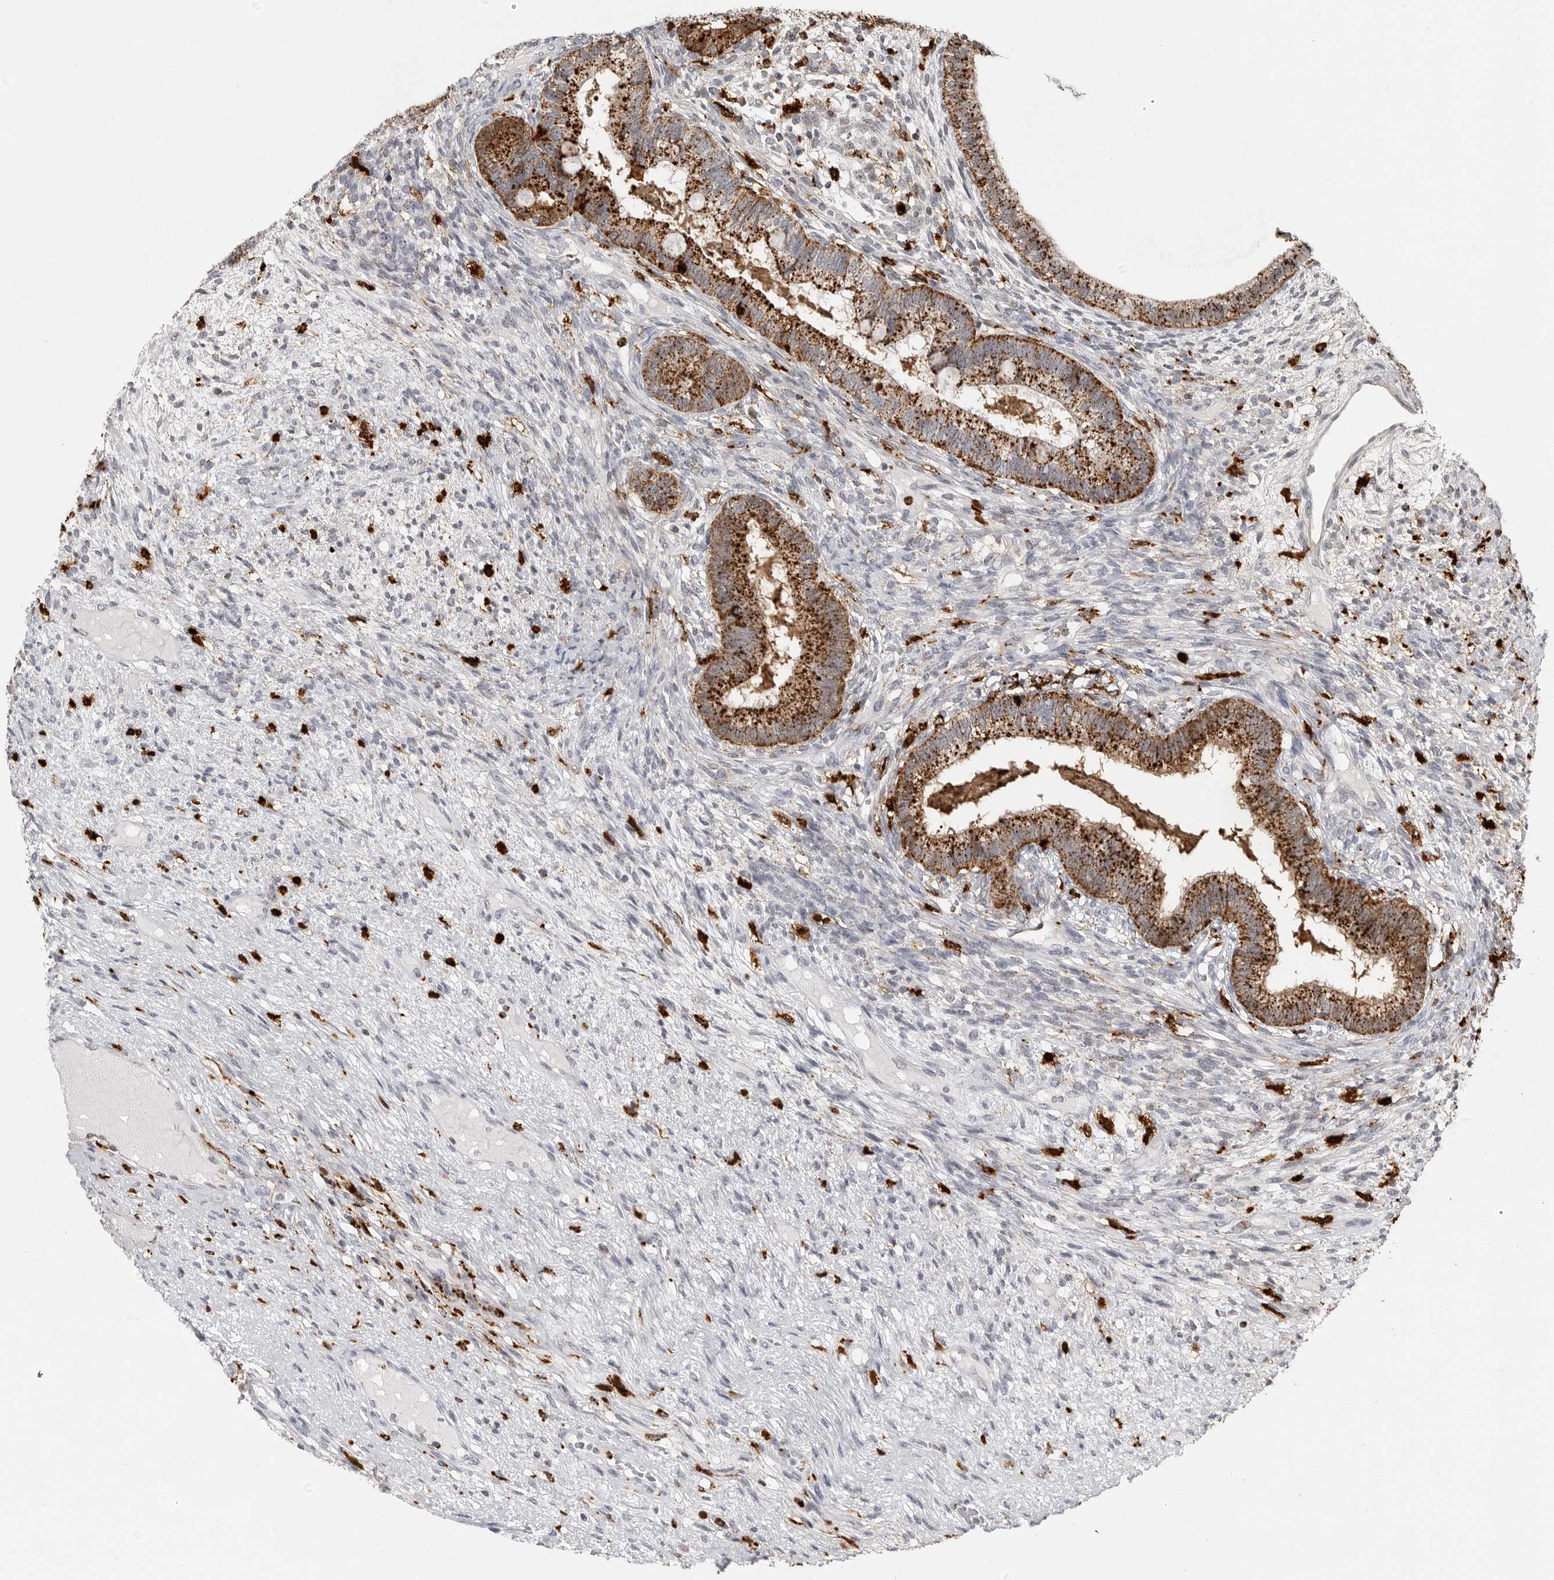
{"staining": {"intensity": "strong", "quantity": ">75%", "location": "cytoplasmic/membranous"}, "tissue": "testis cancer", "cell_type": "Tumor cells", "image_type": "cancer", "snomed": [{"axis": "morphology", "description": "Seminoma, NOS"}, {"axis": "morphology", "description": "Carcinoma, Embryonal, NOS"}, {"axis": "topography", "description": "Testis"}], "caption": "Human testis cancer stained with a brown dye shows strong cytoplasmic/membranous positive positivity in approximately >75% of tumor cells.", "gene": "IFI30", "patient": {"sex": "male", "age": 28}}